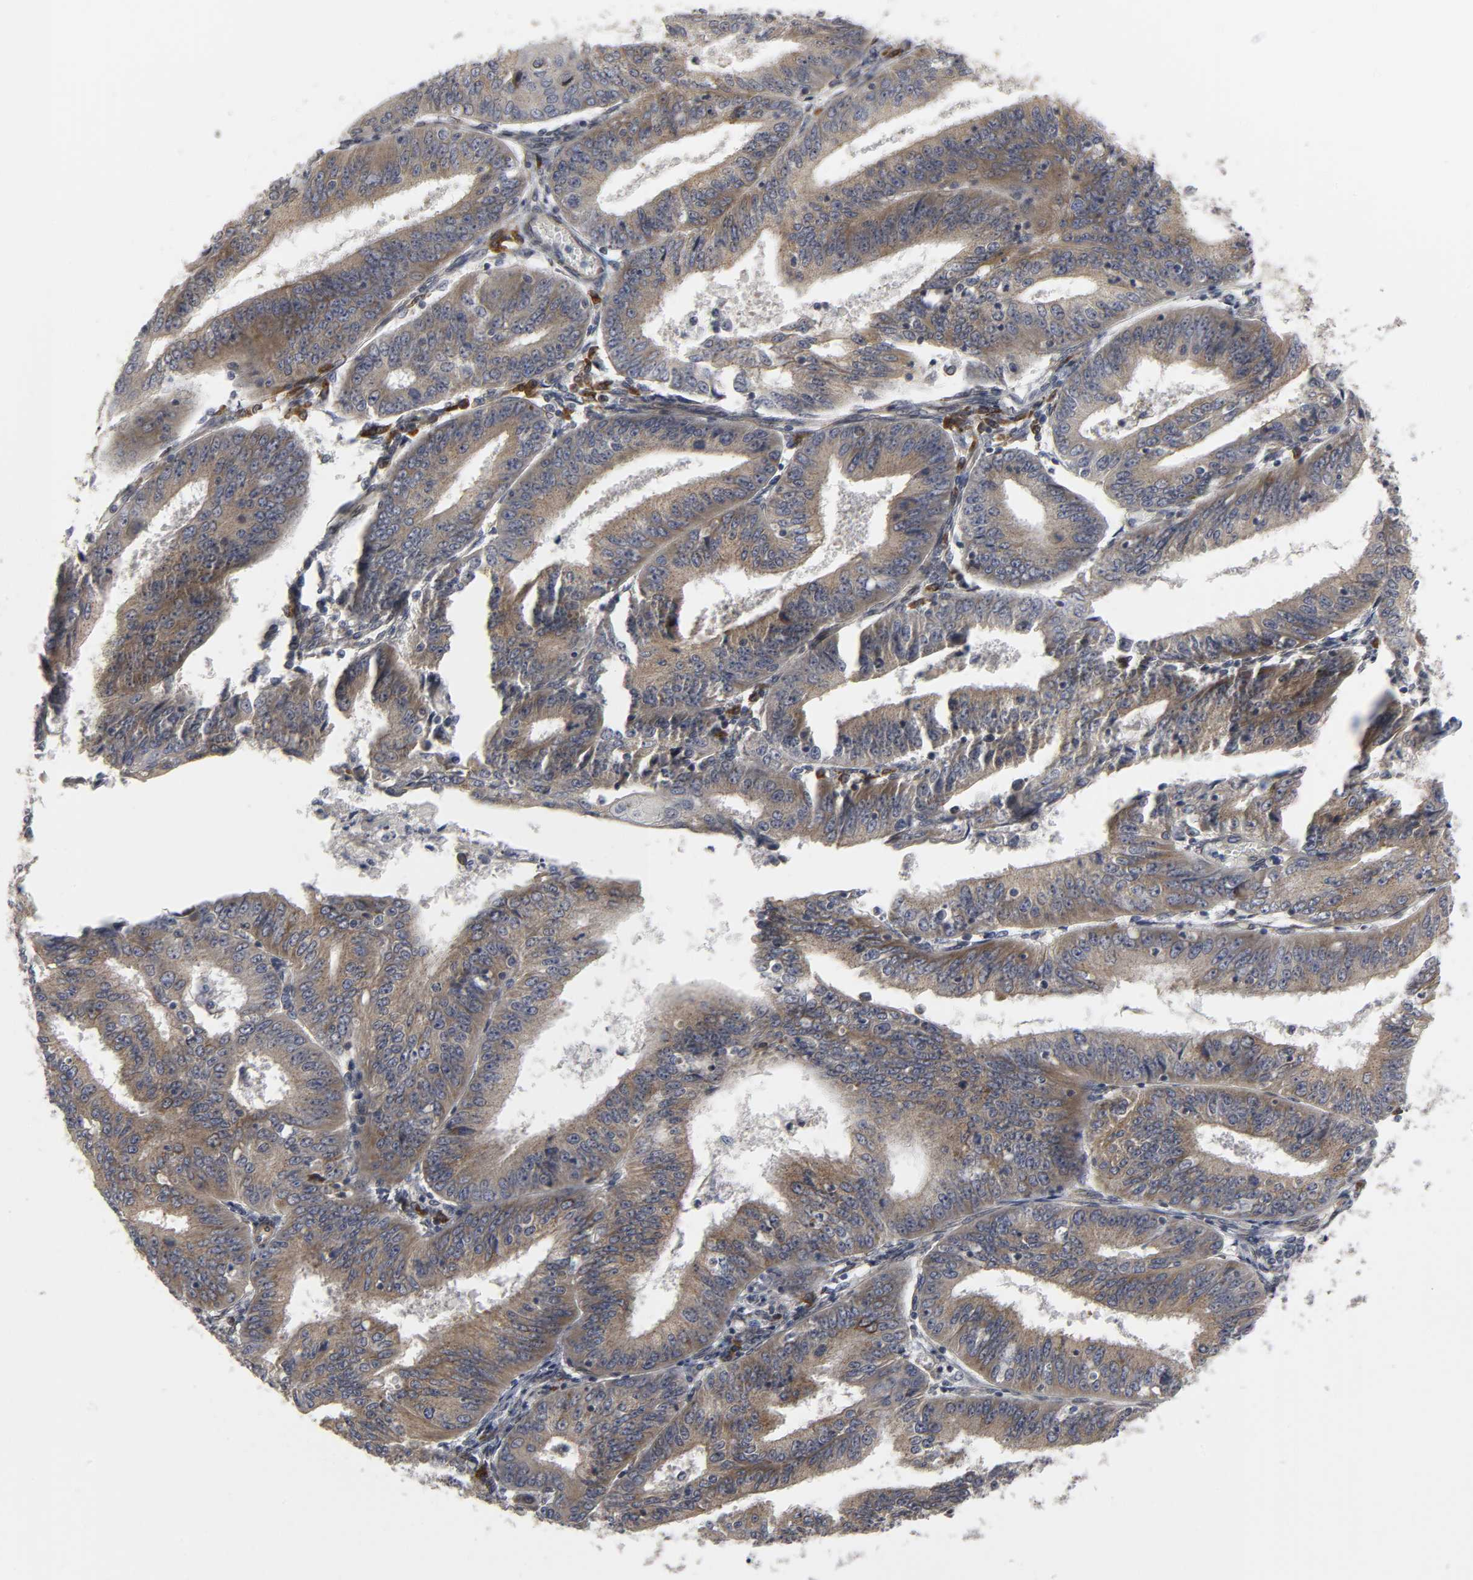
{"staining": {"intensity": "weak", "quantity": "25%-75%", "location": "cytoplasmic/membranous"}, "tissue": "endometrial cancer", "cell_type": "Tumor cells", "image_type": "cancer", "snomed": [{"axis": "morphology", "description": "Adenocarcinoma, NOS"}, {"axis": "topography", "description": "Endometrium"}], "caption": "Adenocarcinoma (endometrial) stained for a protein (brown) exhibits weak cytoplasmic/membranous positive positivity in about 25%-75% of tumor cells.", "gene": "ASB6", "patient": {"sex": "female", "age": 42}}